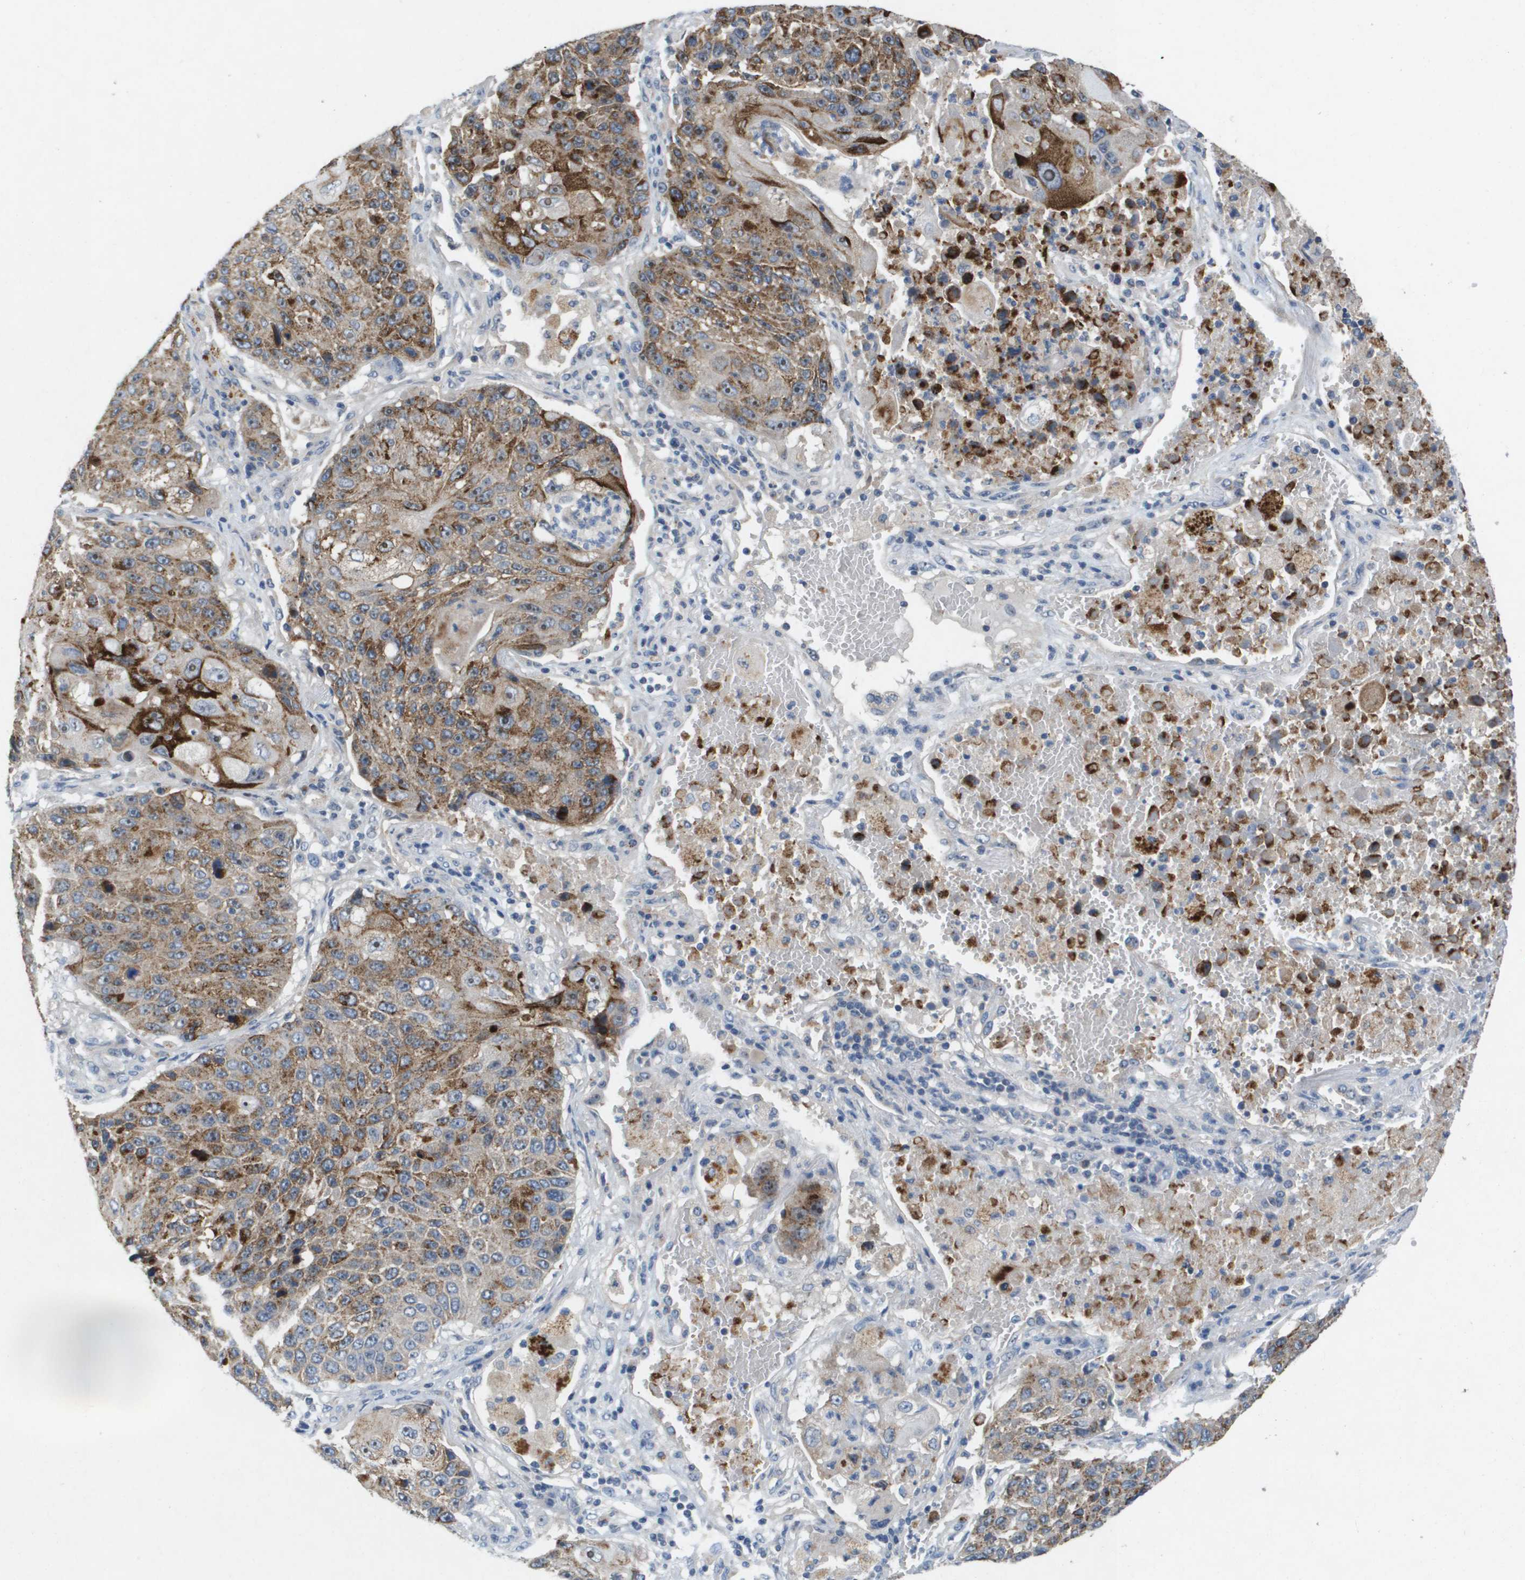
{"staining": {"intensity": "strong", "quantity": "25%-75%", "location": "cytoplasmic/membranous"}, "tissue": "lung cancer", "cell_type": "Tumor cells", "image_type": "cancer", "snomed": [{"axis": "morphology", "description": "Squamous cell carcinoma, NOS"}, {"axis": "topography", "description": "Lung"}], "caption": "About 25%-75% of tumor cells in squamous cell carcinoma (lung) display strong cytoplasmic/membranous protein staining as visualized by brown immunohistochemical staining.", "gene": "B3GNT5", "patient": {"sex": "male", "age": 61}}